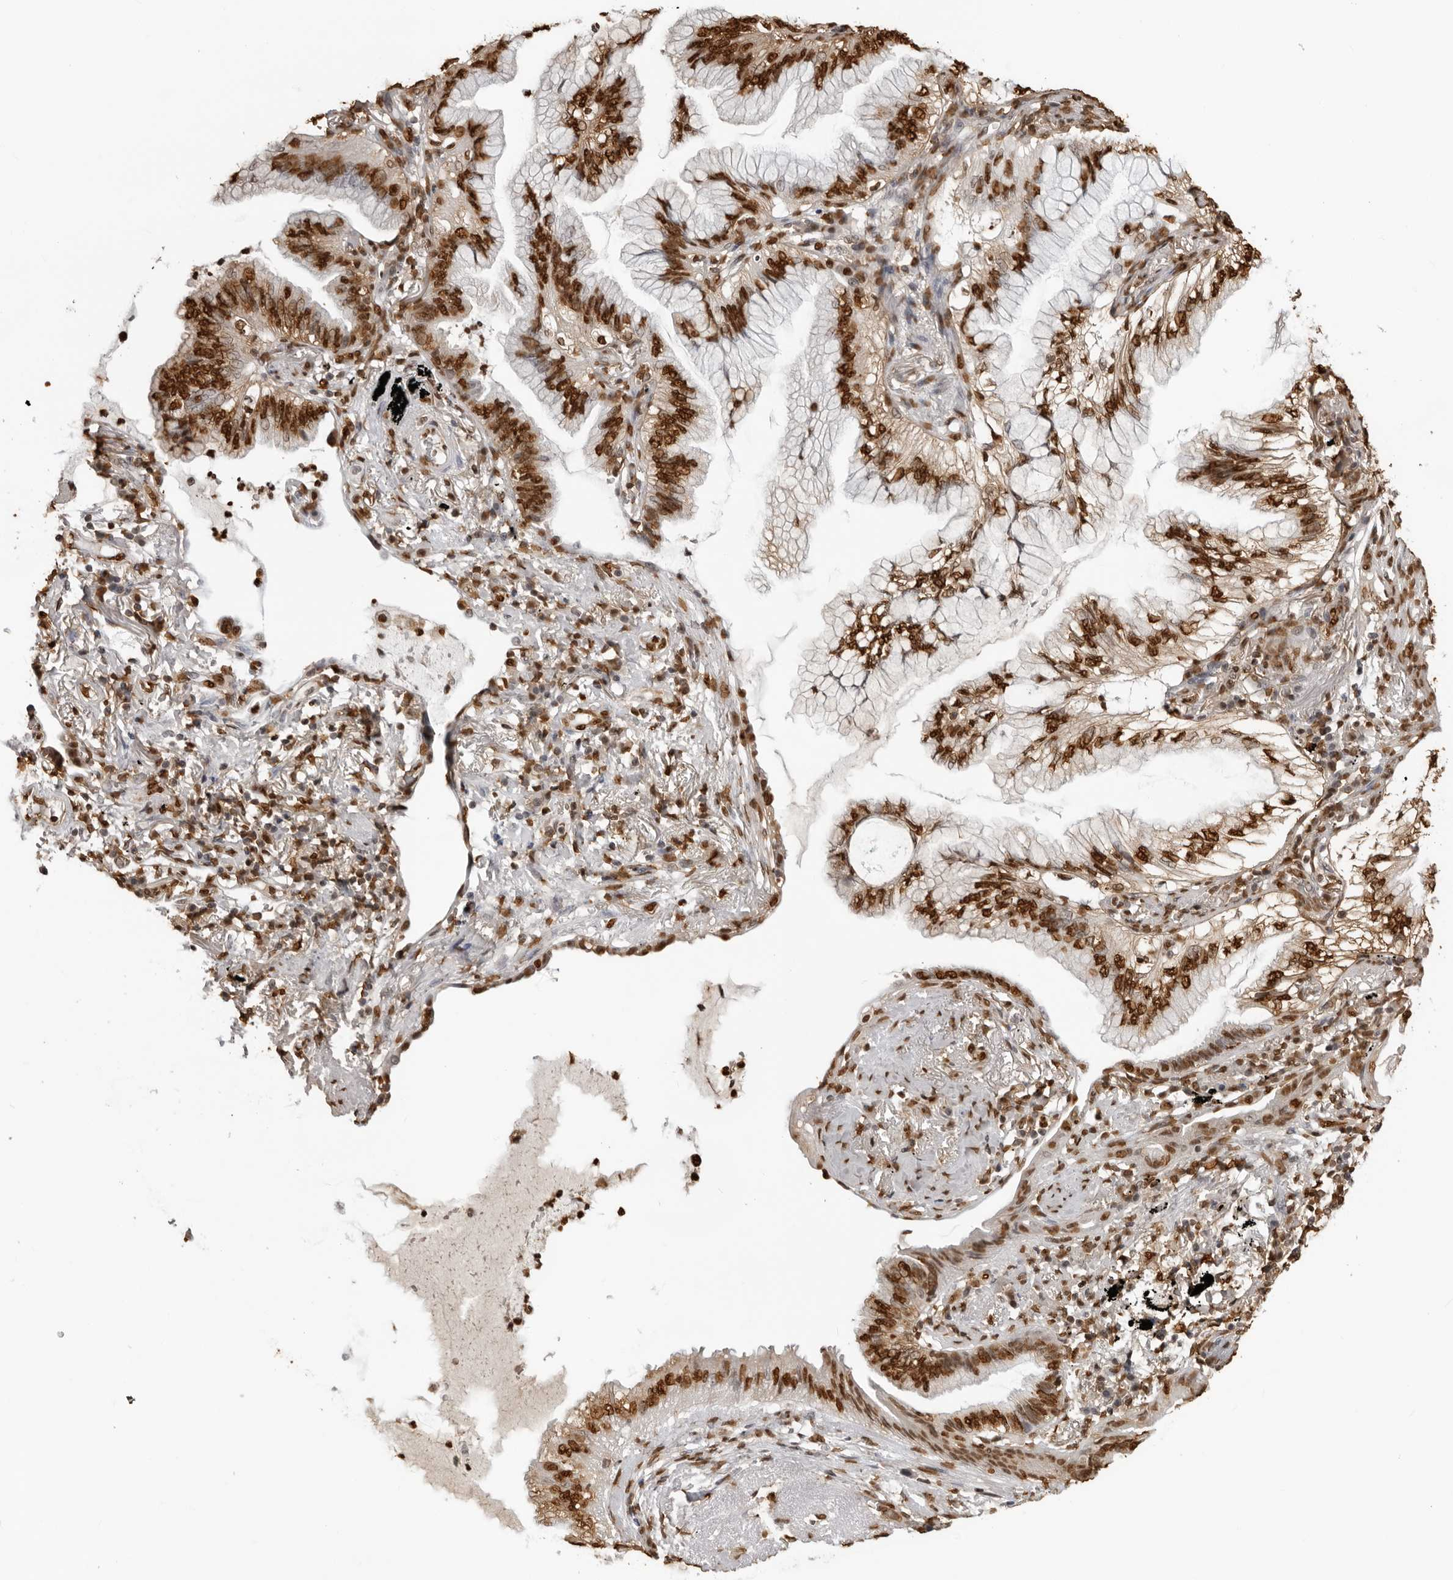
{"staining": {"intensity": "strong", "quantity": ">75%", "location": "nuclear"}, "tissue": "lung cancer", "cell_type": "Tumor cells", "image_type": "cancer", "snomed": [{"axis": "morphology", "description": "Adenocarcinoma, NOS"}, {"axis": "topography", "description": "Lung"}], "caption": "The histopathology image reveals staining of lung cancer, revealing strong nuclear protein staining (brown color) within tumor cells. The staining was performed using DAB, with brown indicating positive protein expression. Nuclei are stained blue with hematoxylin.", "gene": "ZFP91", "patient": {"sex": "female", "age": 70}}